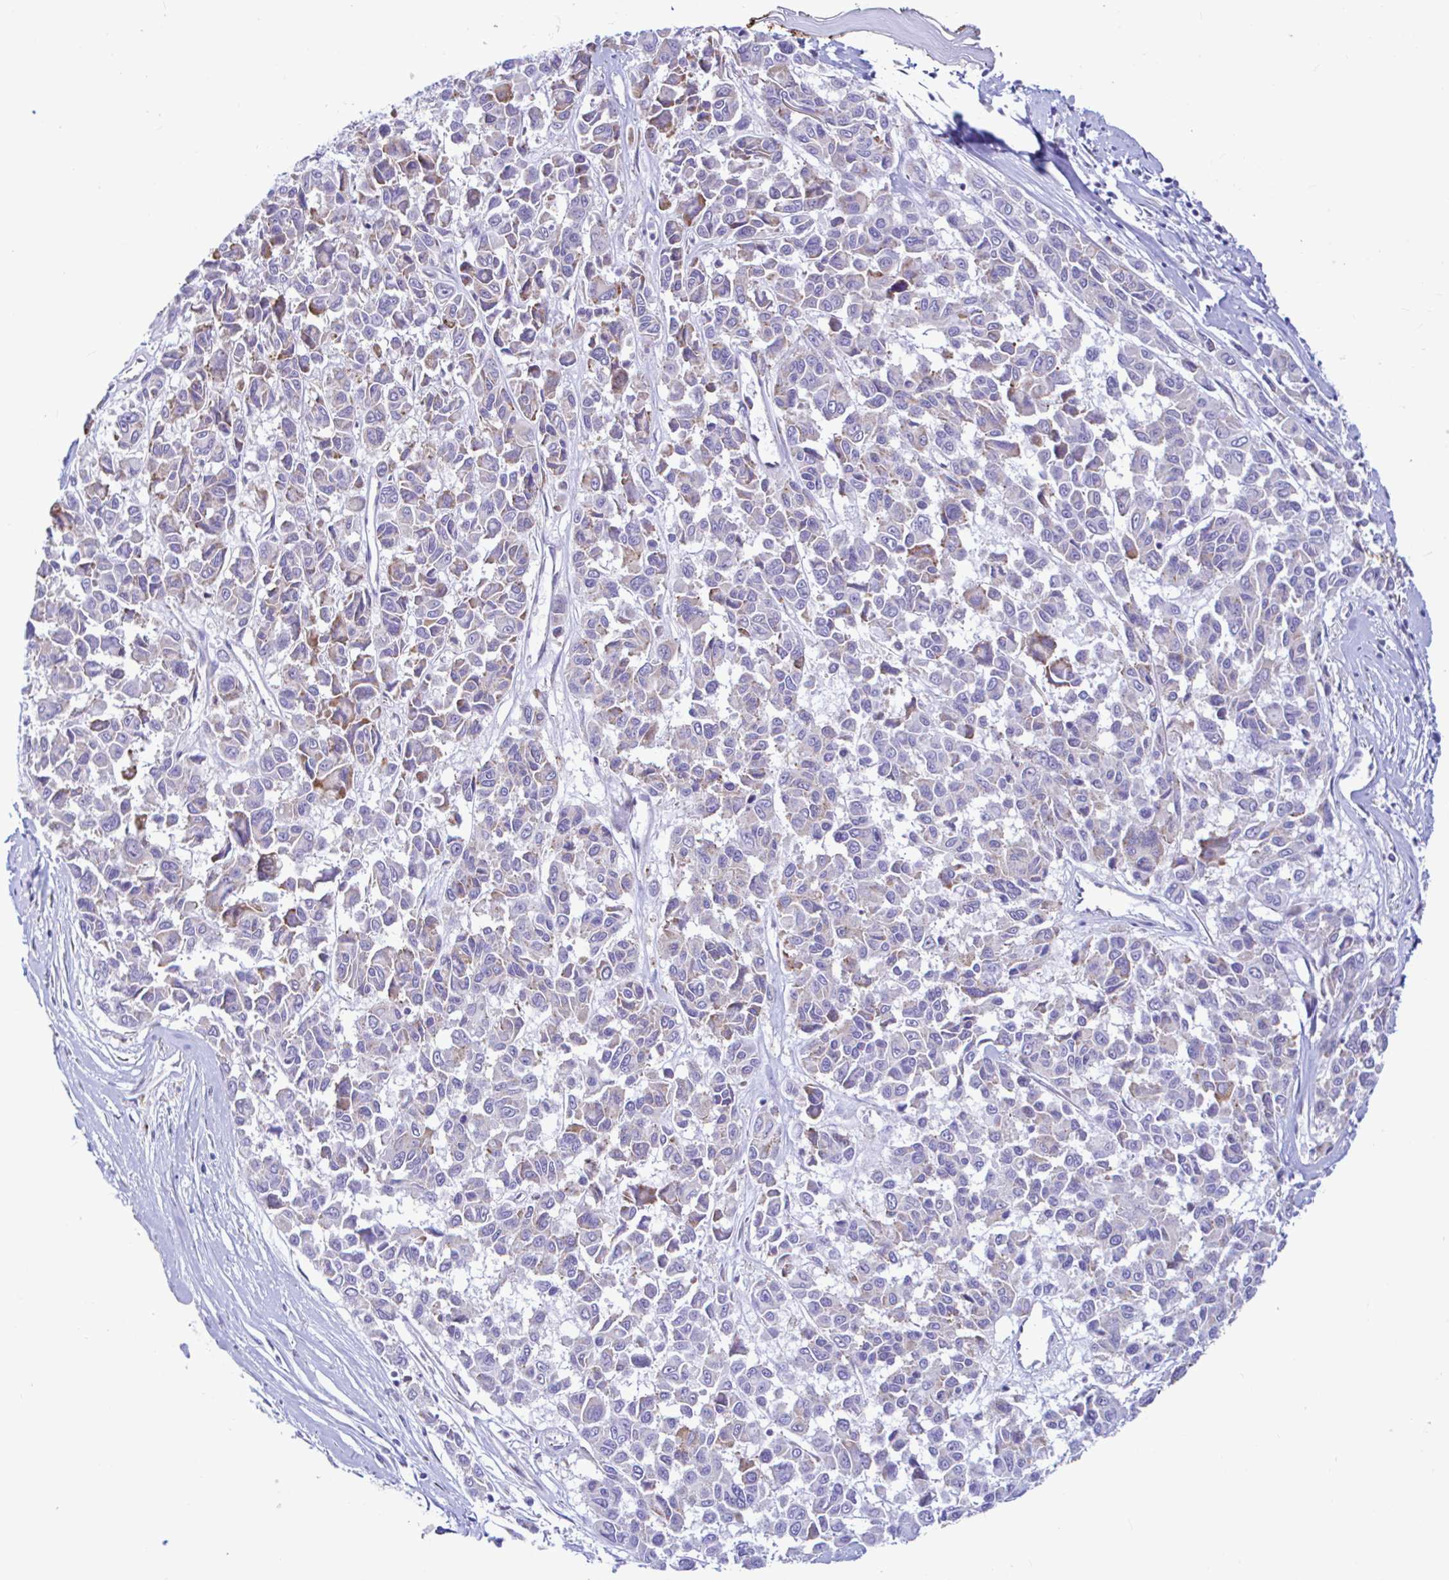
{"staining": {"intensity": "moderate", "quantity": "<25%", "location": "cytoplasmic/membranous"}, "tissue": "melanoma", "cell_type": "Tumor cells", "image_type": "cancer", "snomed": [{"axis": "morphology", "description": "Malignant melanoma, NOS"}, {"axis": "topography", "description": "Skin"}], "caption": "IHC staining of malignant melanoma, which reveals low levels of moderate cytoplasmic/membranous positivity in about <25% of tumor cells indicating moderate cytoplasmic/membranous protein staining. The staining was performed using DAB (3,3'-diaminobenzidine) (brown) for protein detection and nuclei were counterstained in hematoxylin (blue).", "gene": "NBPF3", "patient": {"sex": "female", "age": 66}}